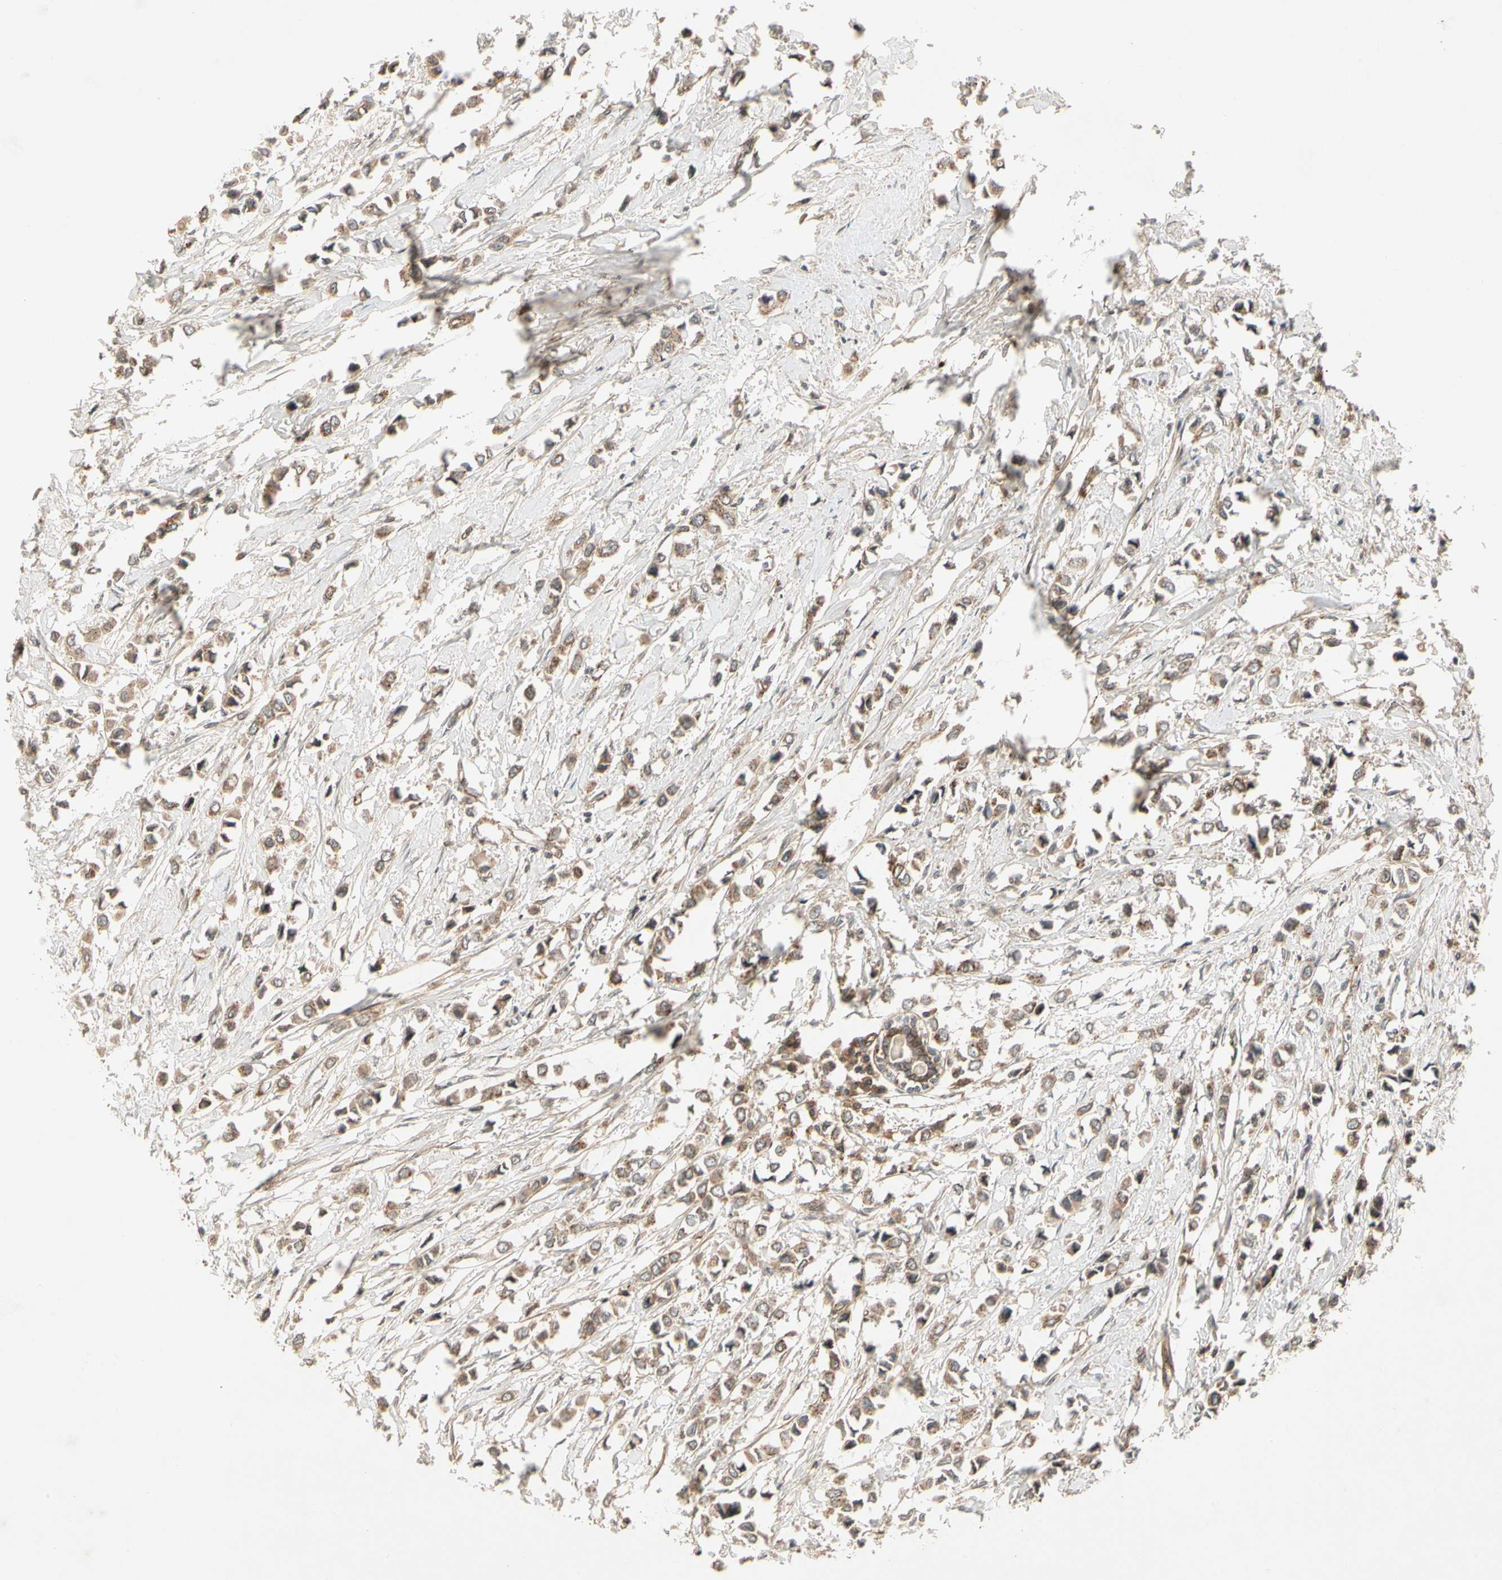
{"staining": {"intensity": "moderate", "quantity": ">75%", "location": "cytoplasmic/membranous"}, "tissue": "breast cancer", "cell_type": "Tumor cells", "image_type": "cancer", "snomed": [{"axis": "morphology", "description": "Lobular carcinoma"}, {"axis": "topography", "description": "Breast"}], "caption": "Immunohistochemical staining of breast lobular carcinoma exhibits moderate cytoplasmic/membranous protein positivity in approximately >75% of tumor cells.", "gene": "FLOT1", "patient": {"sex": "female", "age": 51}}